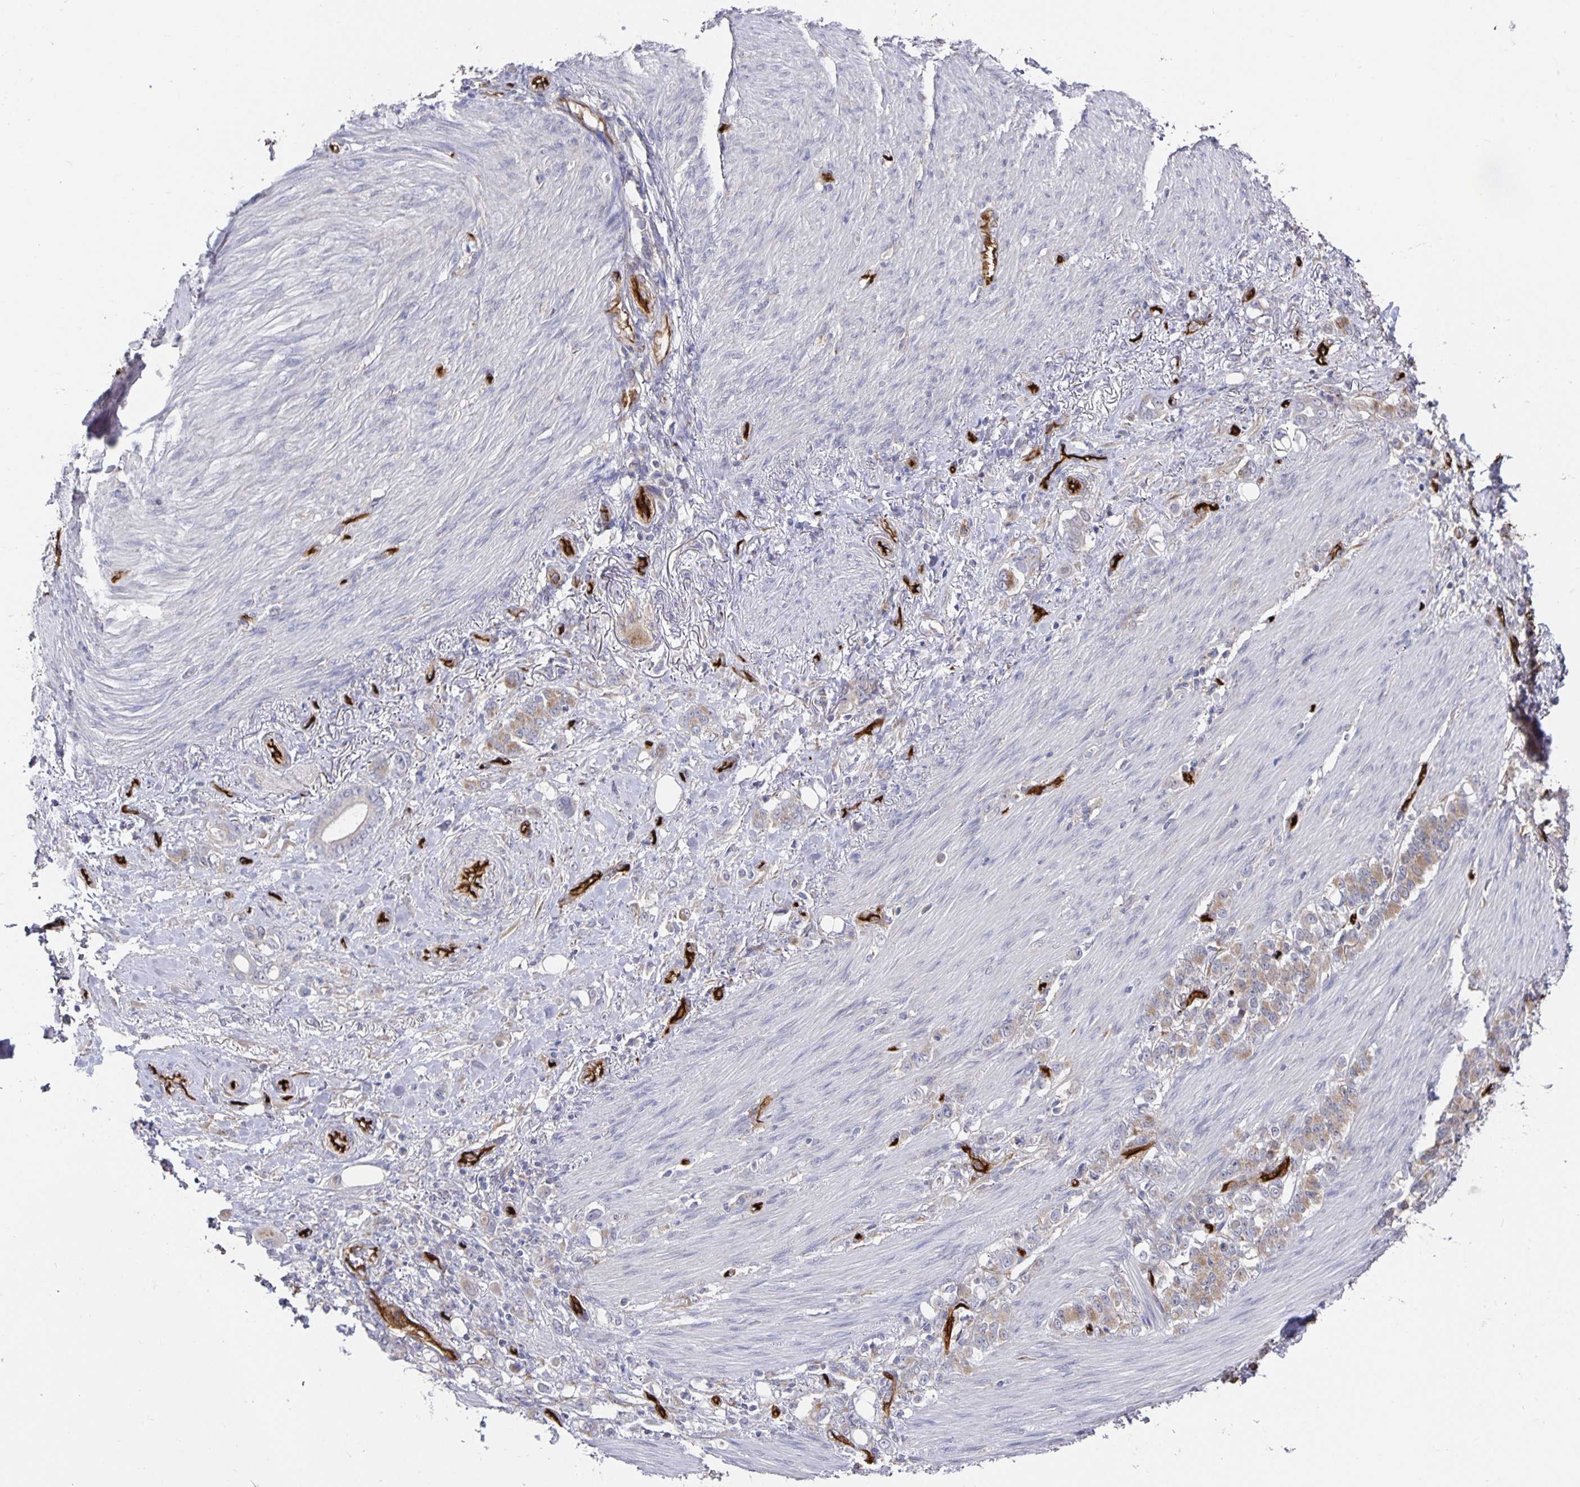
{"staining": {"intensity": "weak", "quantity": ">75%", "location": "cytoplasmic/membranous"}, "tissue": "stomach cancer", "cell_type": "Tumor cells", "image_type": "cancer", "snomed": [{"axis": "morphology", "description": "Adenocarcinoma, NOS"}, {"axis": "topography", "description": "Stomach"}], "caption": "Human stomach cancer stained with a brown dye demonstrates weak cytoplasmic/membranous positive positivity in approximately >75% of tumor cells.", "gene": "PODXL", "patient": {"sex": "female", "age": 79}}